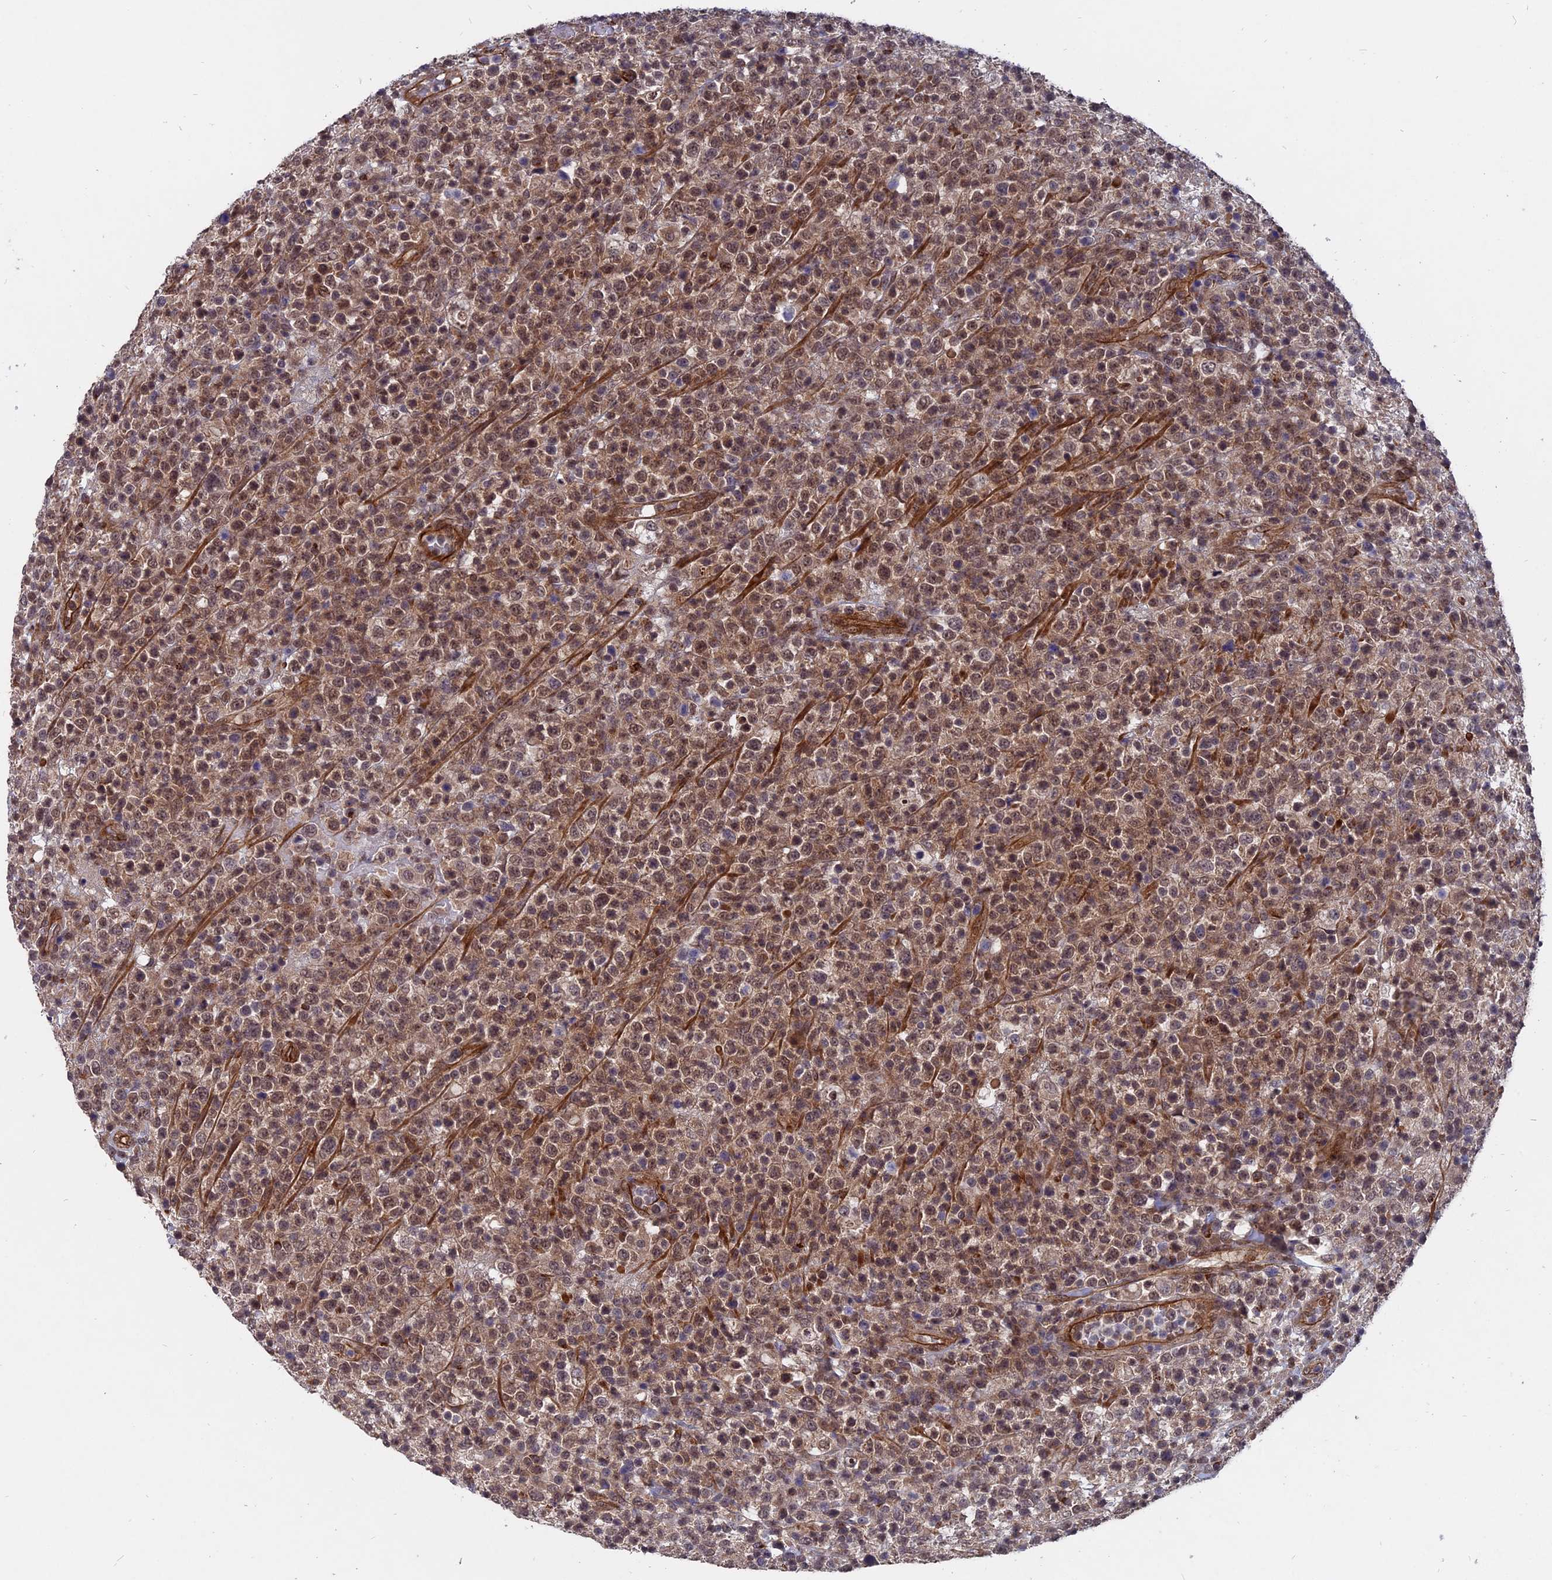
{"staining": {"intensity": "moderate", "quantity": ">75%", "location": "cytoplasmic/membranous,nuclear"}, "tissue": "lymphoma", "cell_type": "Tumor cells", "image_type": "cancer", "snomed": [{"axis": "morphology", "description": "Malignant lymphoma, non-Hodgkin's type, High grade"}, {"axis": "topography", "description": "Colon"}], "caption": "Immunohistochemistry of high-grade malignant lymphoma, non-Hodgkin's type shows medium levels of moderate cytoplasmic/membranous and nuclear staining in approximately >75% of tumor cells.", "gene": "NOSIP", "patient": {"sex": "female", "age": 53}}